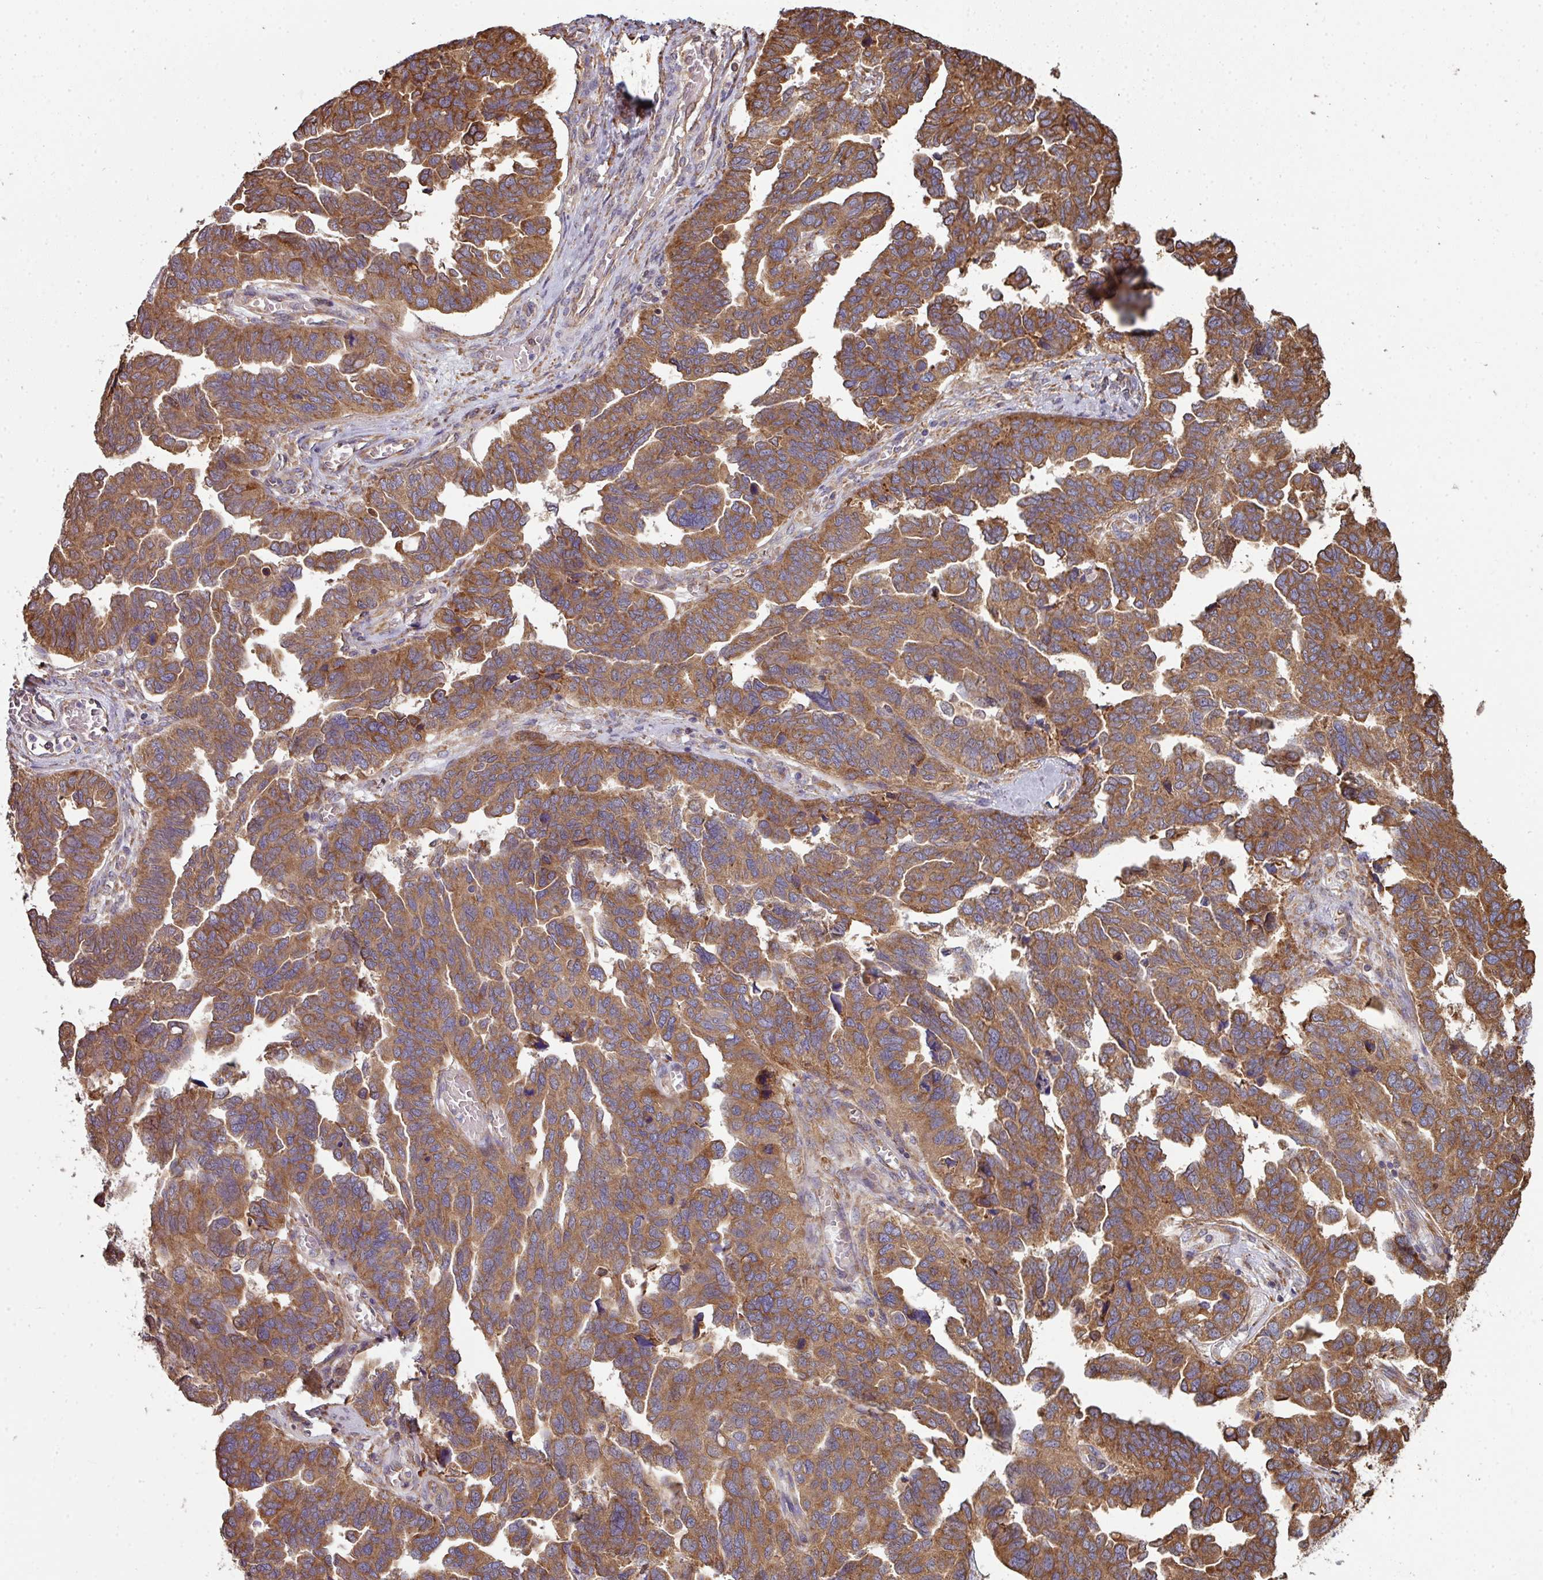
{"staining": {"intensity": "moderate", "quantity": ">75%", "location": "cytoplasmic/membranous"}, "tissue": "ovarian cancer", "cell_type": "Tumor cells", "image_type": "cancer", "snomed": [{"axis": "morphology", "description": "Cystadenocarcinoma, serous, NOS"}, {"axis": "topography", "description": "Ovary"}], "caption": "A brown stain highlights moderate cytoplasmic/membranous expression of a protein in human ovarian cancer tumor cells.", "gene": "FAT4", "patient": {"sex": "female", "age": 64}}